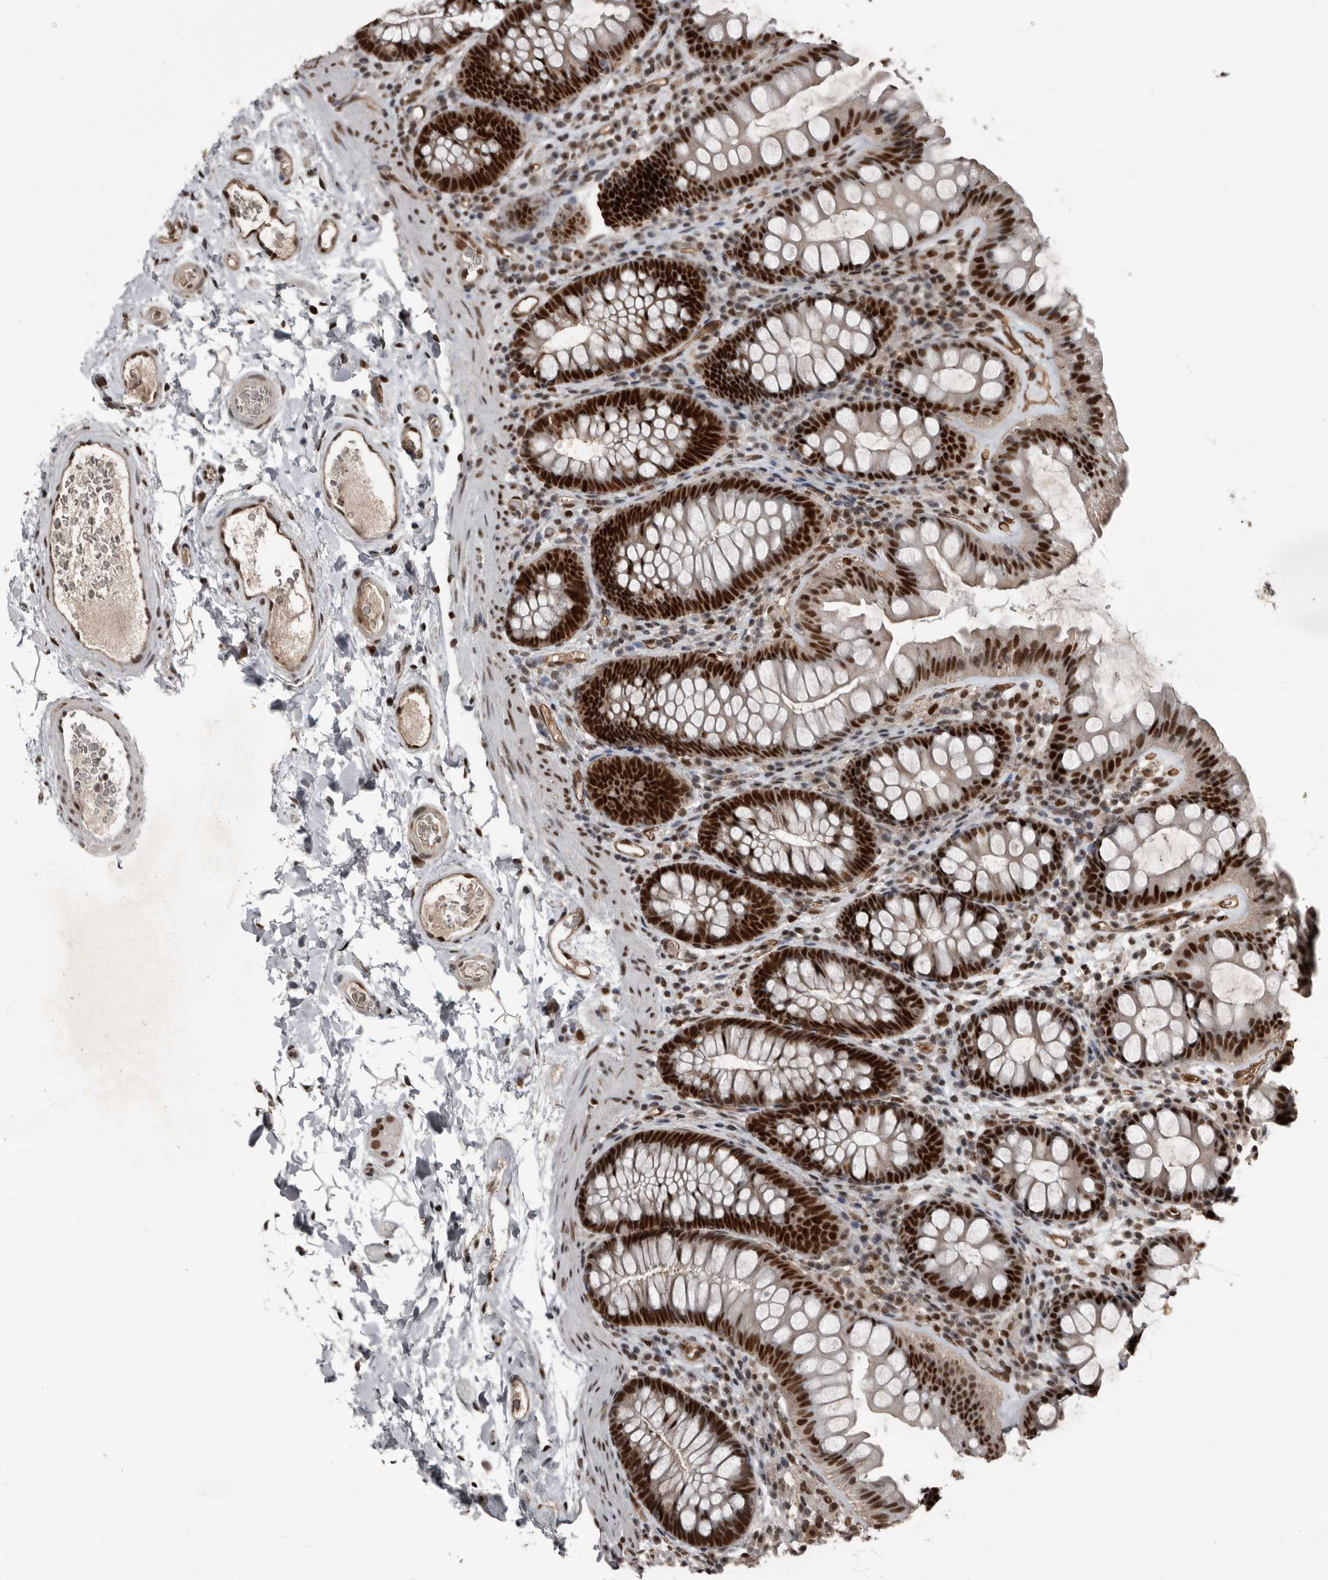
{"staining": {"intensity": "moderate", "quantity": ">75%", "location": "cytoplasmic/membranous,nuclear"}, "tissue": "colon", "cell_type": "Endothelial cells", "image_type": "normal", "snomed": [{"axis": "morphology", "description": "Normal tissue, NOS"}, {"axis": "topography", "description": "Colon"}], "caption": "Protein staining of benign colon displays moderate cytoplasmic/membranous,nuclear staining in approximately >75% of endothelial cells.", "gene": "CHD1L", "patient": {"sex": "female", "age": 62}}